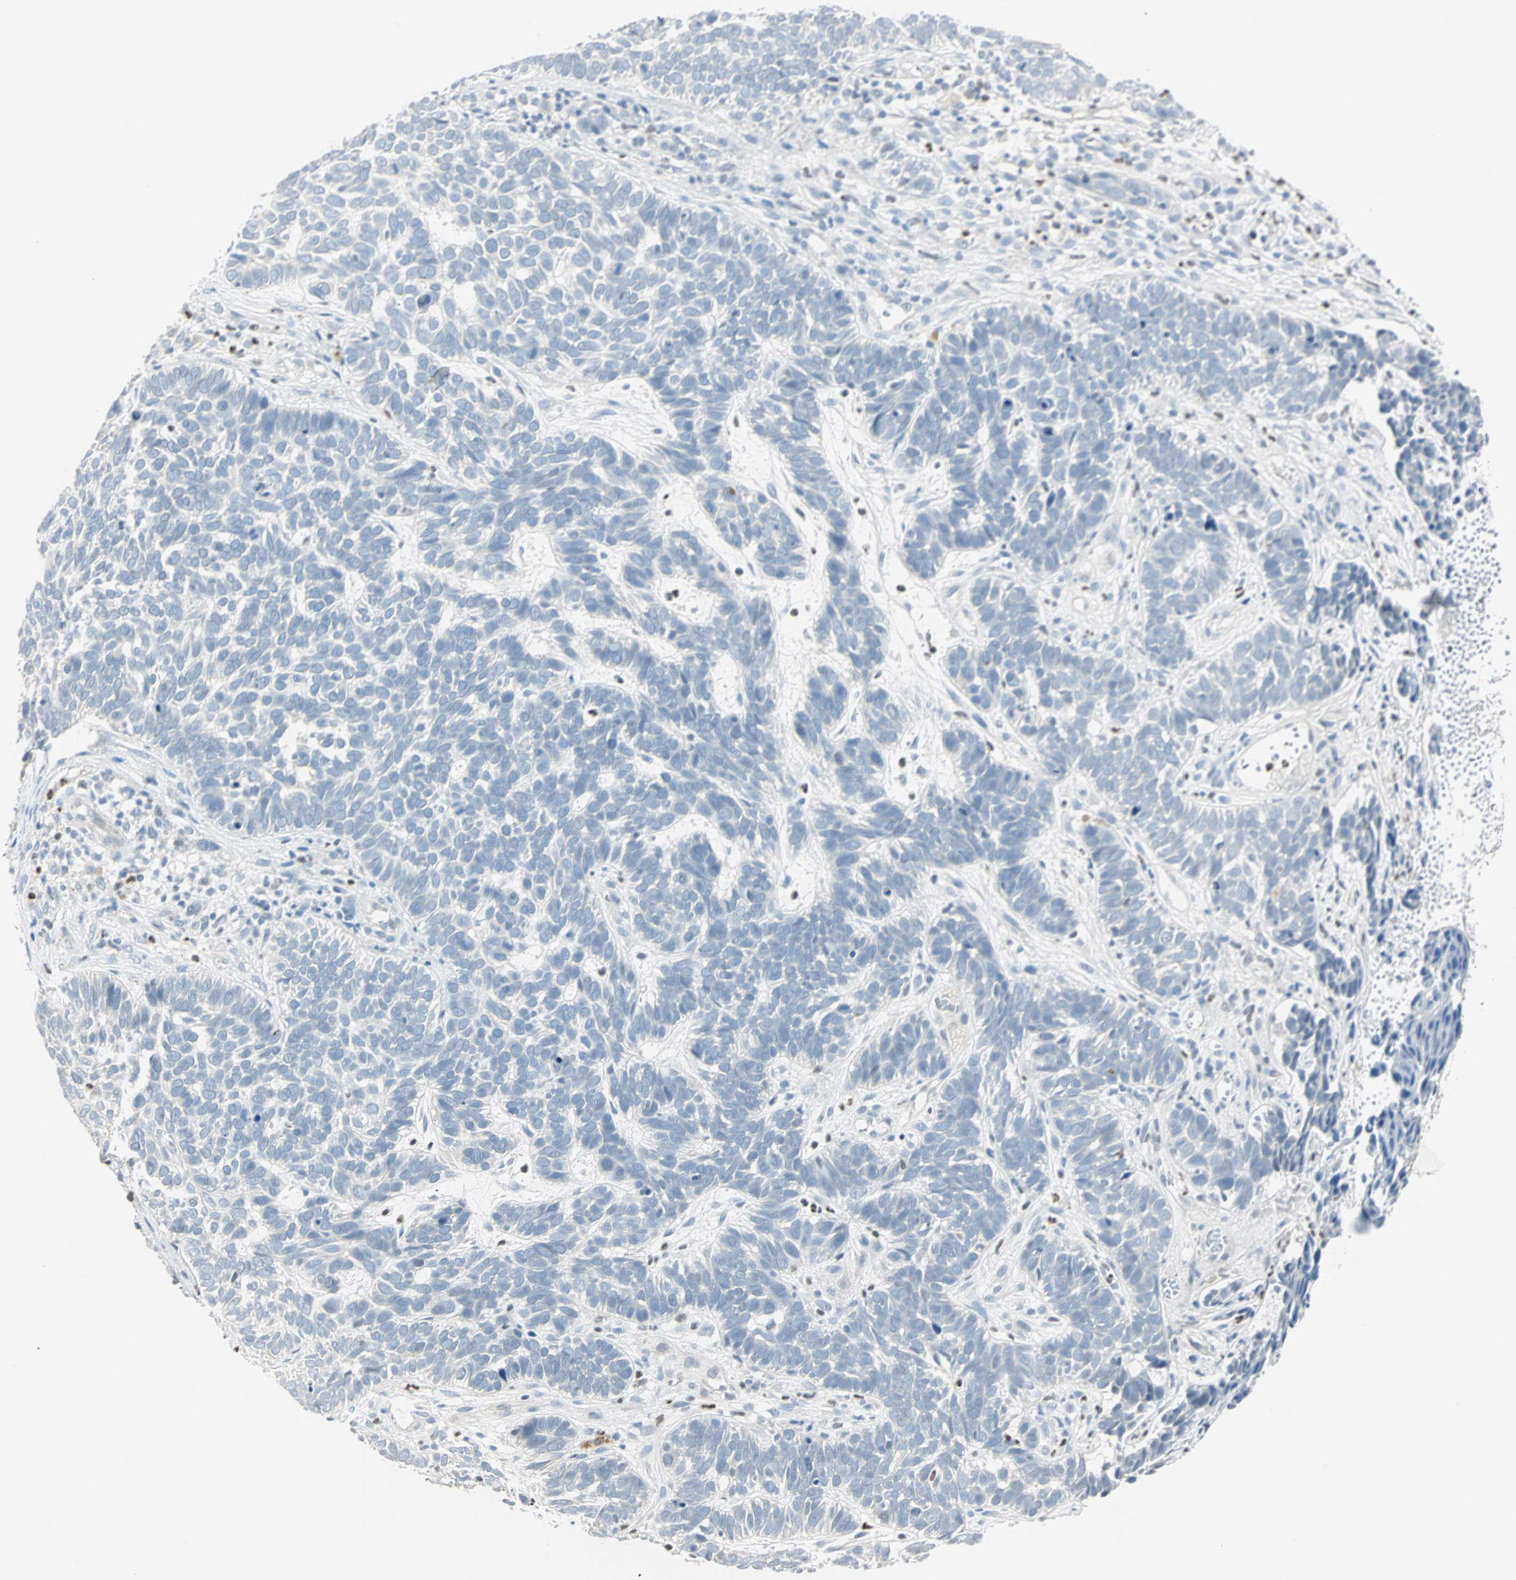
{"staining": {"intensity": "negative", "quantity": "none", "location": "none"}, "tissue": "skin cancer", "cell_type": "Tumor cells", "image_type": "cancer", "snomed": [{"axis": "morphology", "description": "Basal cell carcinoma"}, {"axis": "topography", "description": "Skin"}], "caption": "DAB immunohistochemical staining of skin cancer displays no significant staining in tumor cells. (DAB (3,3'-diaminobenzidine) IHC with hematoxylin counter stain).", "gene": "MLLT10", "patient": {"sex": "male", "age": 87}}